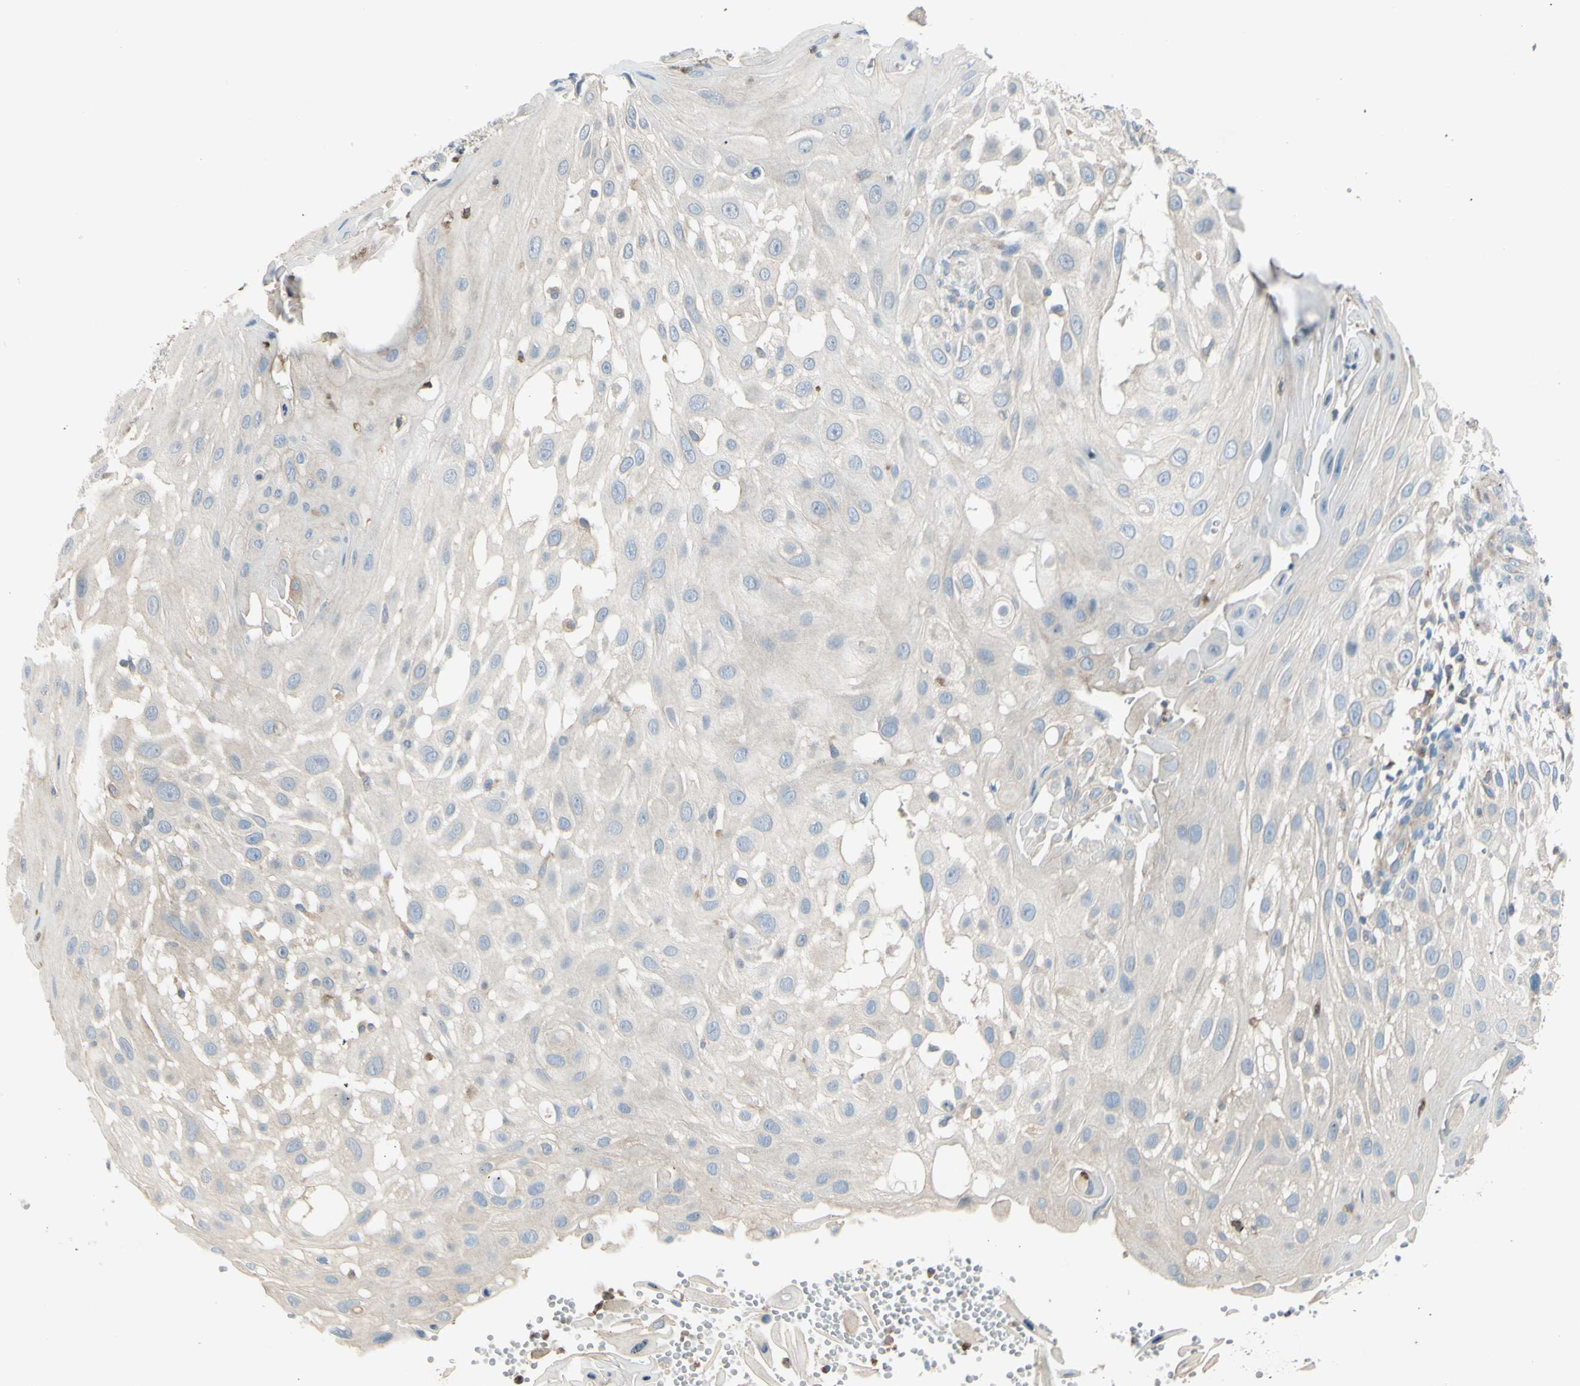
{"staining": {"intensity": "negative", "quantity": "none", "location": "none"}, "tissue": "skin cancer", "cell_type": "Tumor cells", "image_type": "cancer", "snomed": [{"axis": "morphology", "description": "Squamous cell carcinoma, NOS"}, {"axis": "topography", "description": "Skin"}], "caption": "Human skin cancer stained for a protein using immunohistochemistry (IHC) exhibits no positivity in tumor cells.", "gene": "LMTK2", "patient": {"sex": "female", "age": 44}}